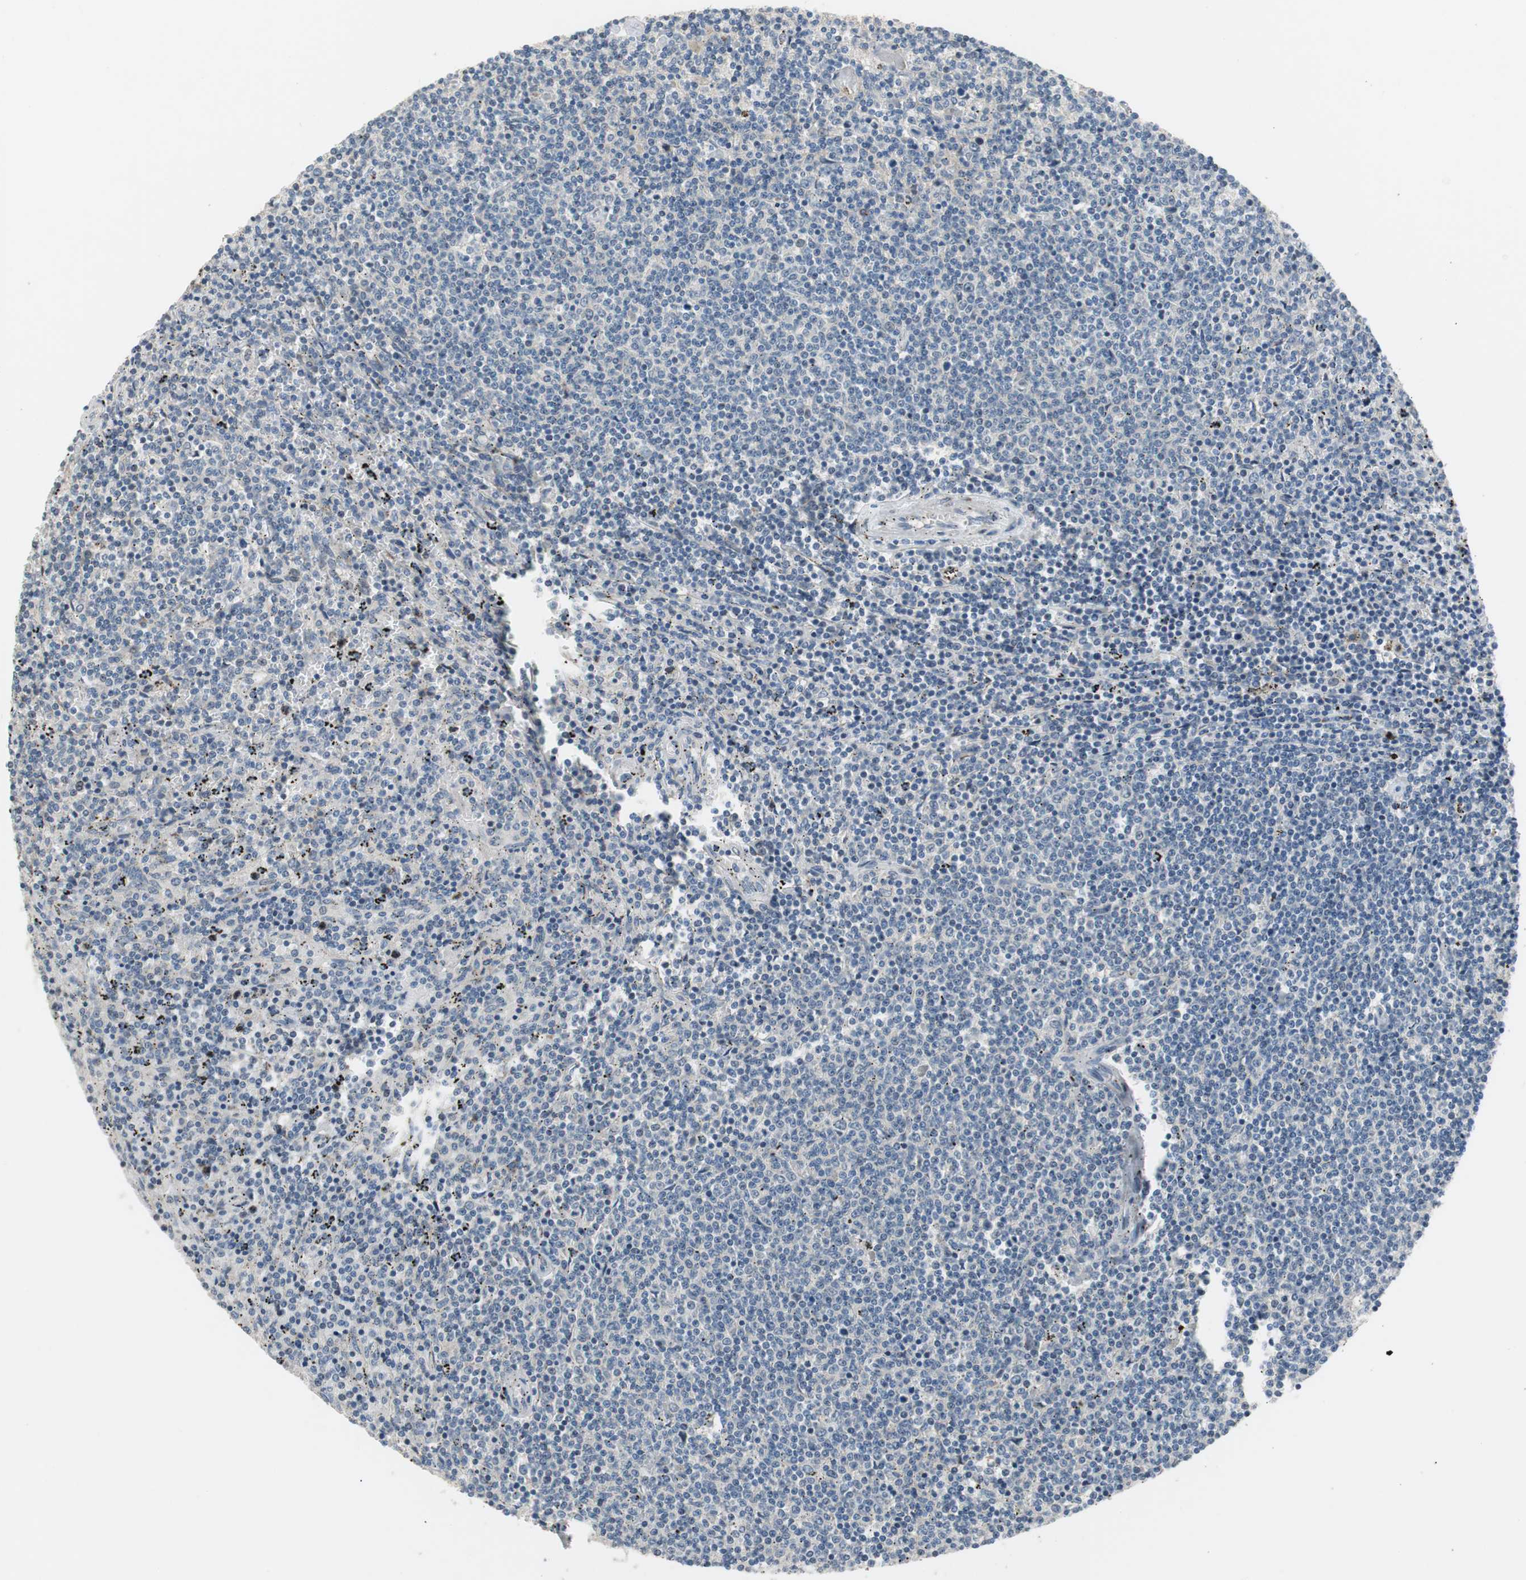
{"staining": {"intensity": "negative", "quantity": "none", "location": "none"}, "tissue": "lymphoma", "cell_type": "Tumor cells", "image_type": "cancer", "snomed": [{"axis": "morphology", "description": "Malignant lymphoma, non-Hodgkin's type, Low grade"}, {"axis": "topography", "description": "Spleen"}], "caption": "This is an immunohistochemistry (IHC) photomicrograph of lymphoma. There is no positivity in tumor cells.", "gene": "COL12A1", "patient": {"sex": "female", "age": 50}}